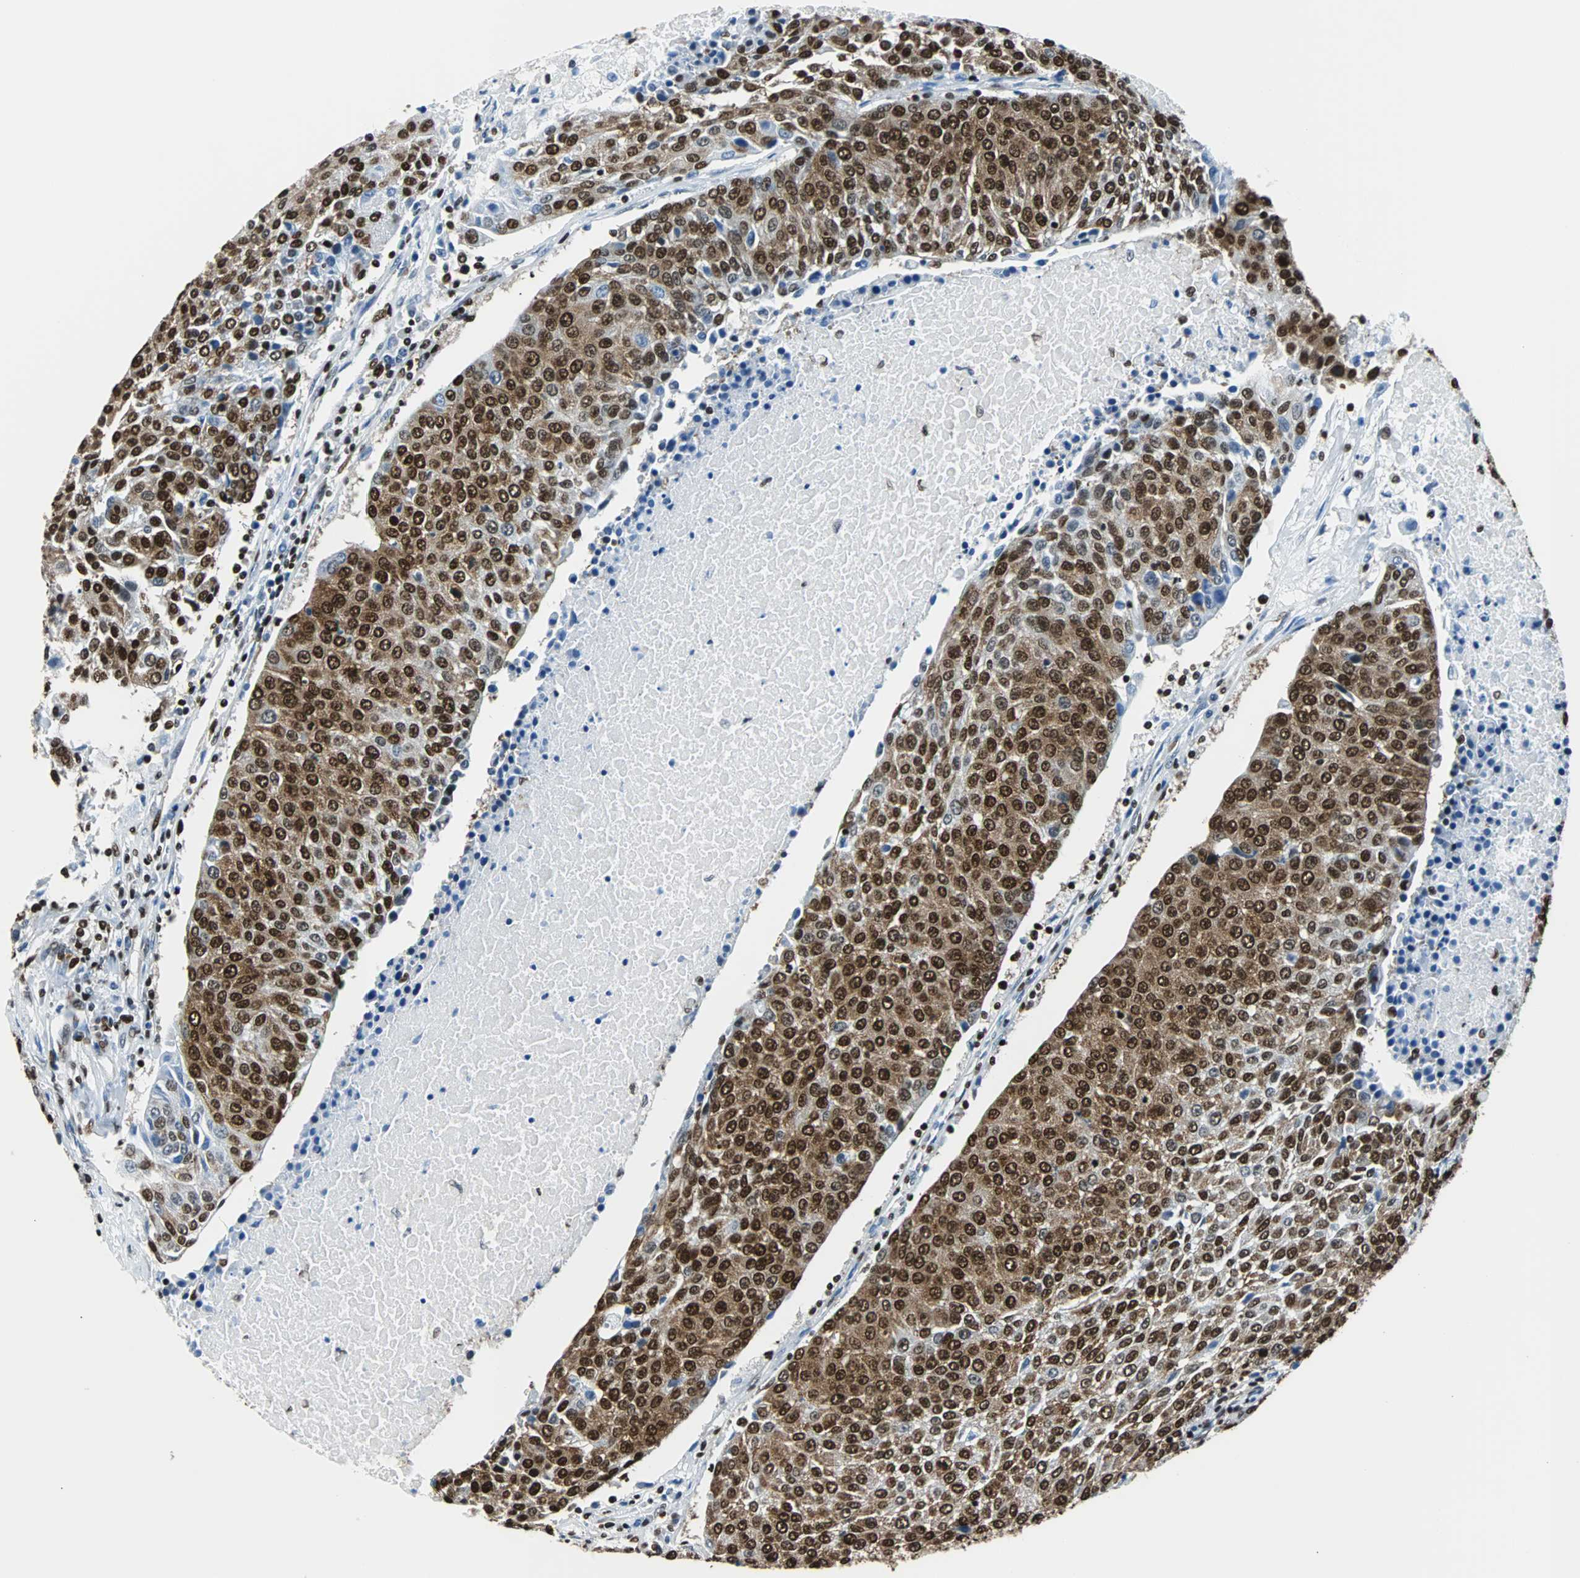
{"staining": {"intensity": "strong", "quantity": ">75%", "location": "cytoplasmic/membranous,nuclear"}, "tissue": "urothelial cancer", "cell_type": "Tumor cells", "image_type": "cancer", "snomed": [{"axis": "morphology", "description": "Urothelial carcinoma, High grade"}, {"axis": "topography", "description": "Urinary bladder"}], "caption": "IHC of human urothelial cancer reveals high levels of strong cytoplasmic/membranous and nuclear staining in about >75% of tumor cells.", "gene": "FUBP1", "patient": {"sex": "female", "age": 85}}